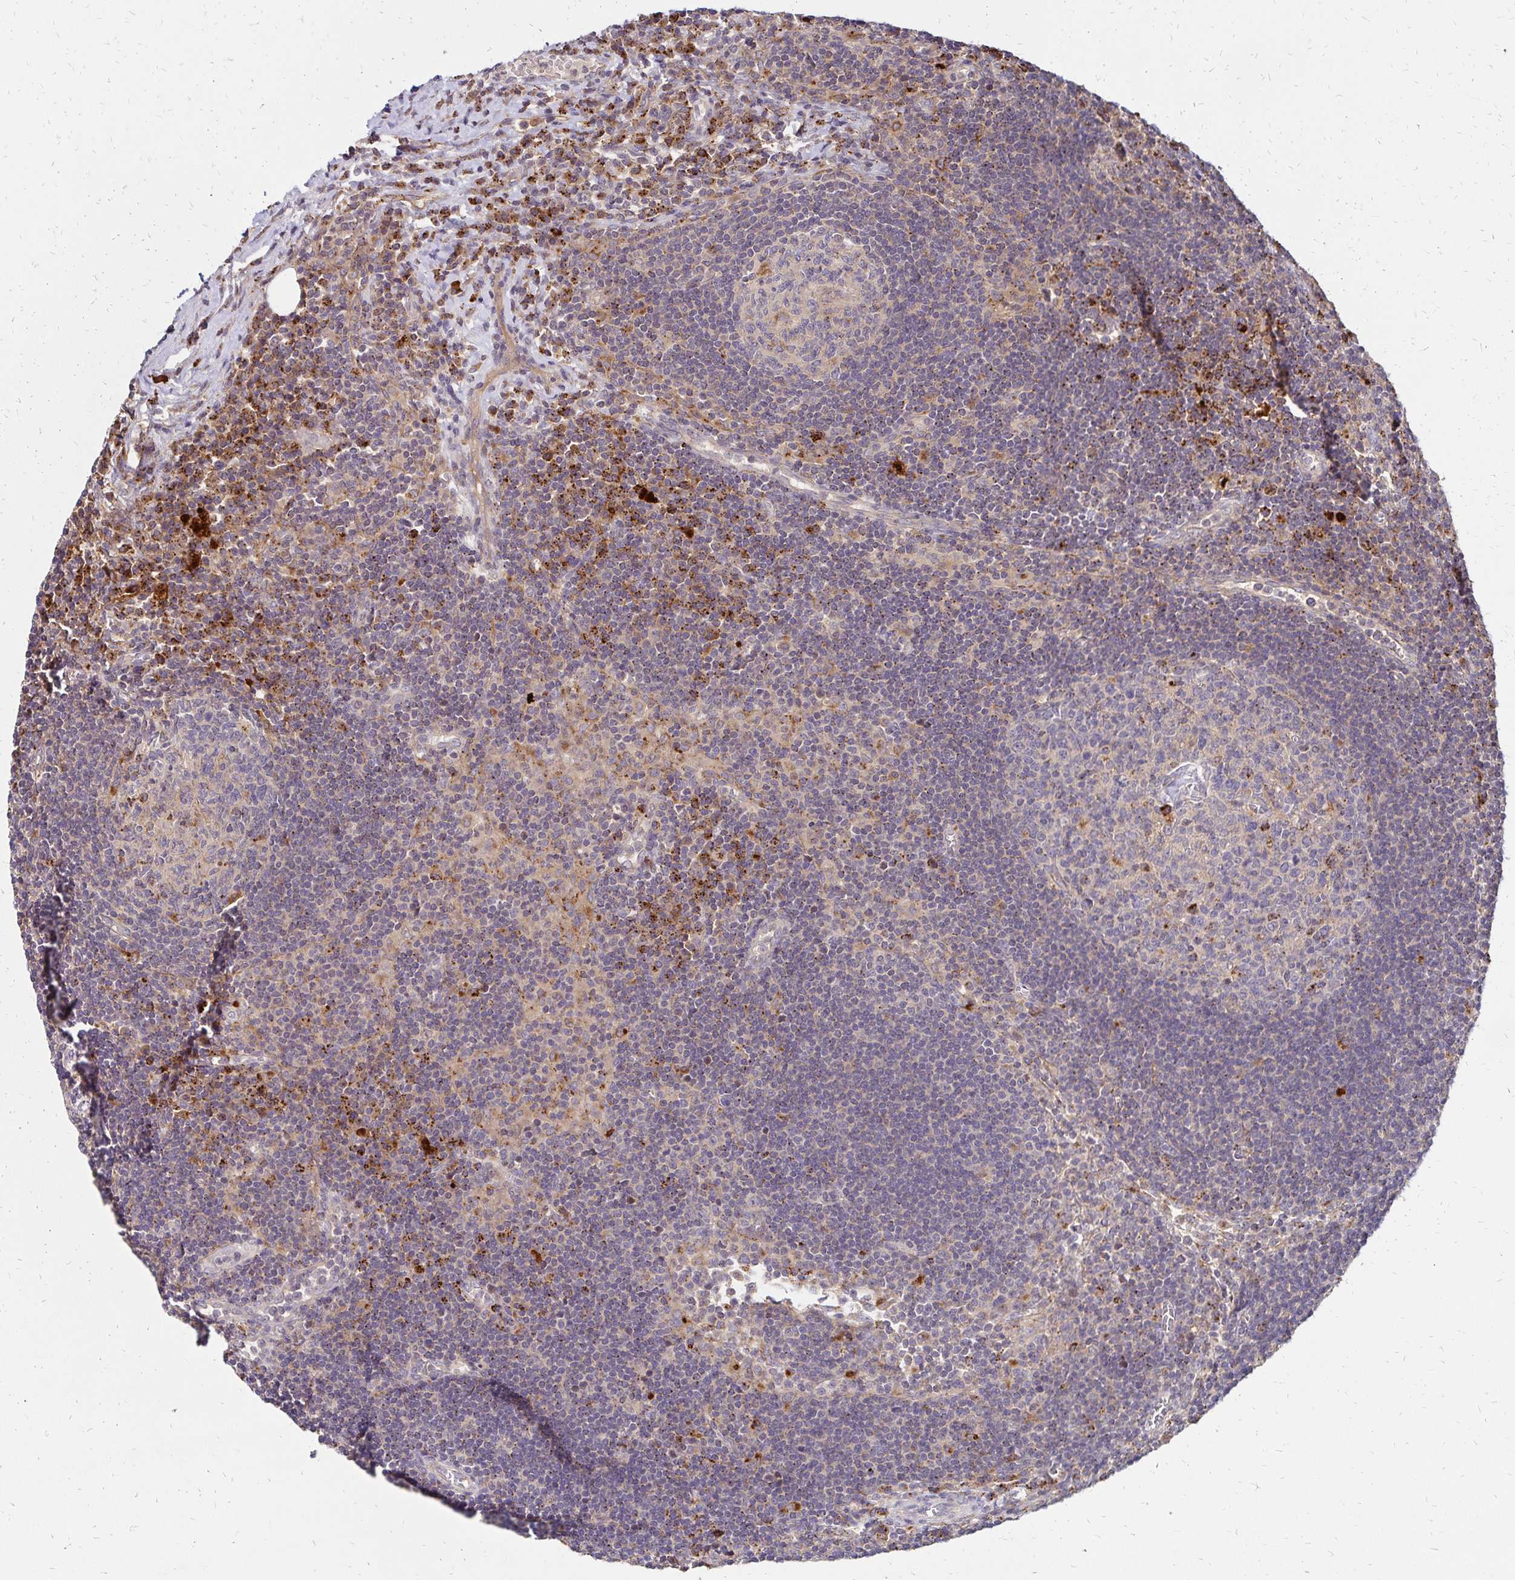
{"staining": {"intensity": "moderate", "quantity": "<25%", "location": "cytoplasmic/membranous"}, "tissue": "lymph node", "cell_type": "Germinal center cells", "image_type": "normal", "snomed": [{"axis": "morphology", "description": "Normal tissue, NOS"}, {"axis": "topography", "description": "Lymph node"}], "caption": "Lymph node stained with IHC displays moderate cytoplasmic/membranous expression in about <25% of germinal center cells. (IHC, brightfield microscopy, high magnification).", "gene": "IDUA", "patient": {"sex": "male", "age": 67}}